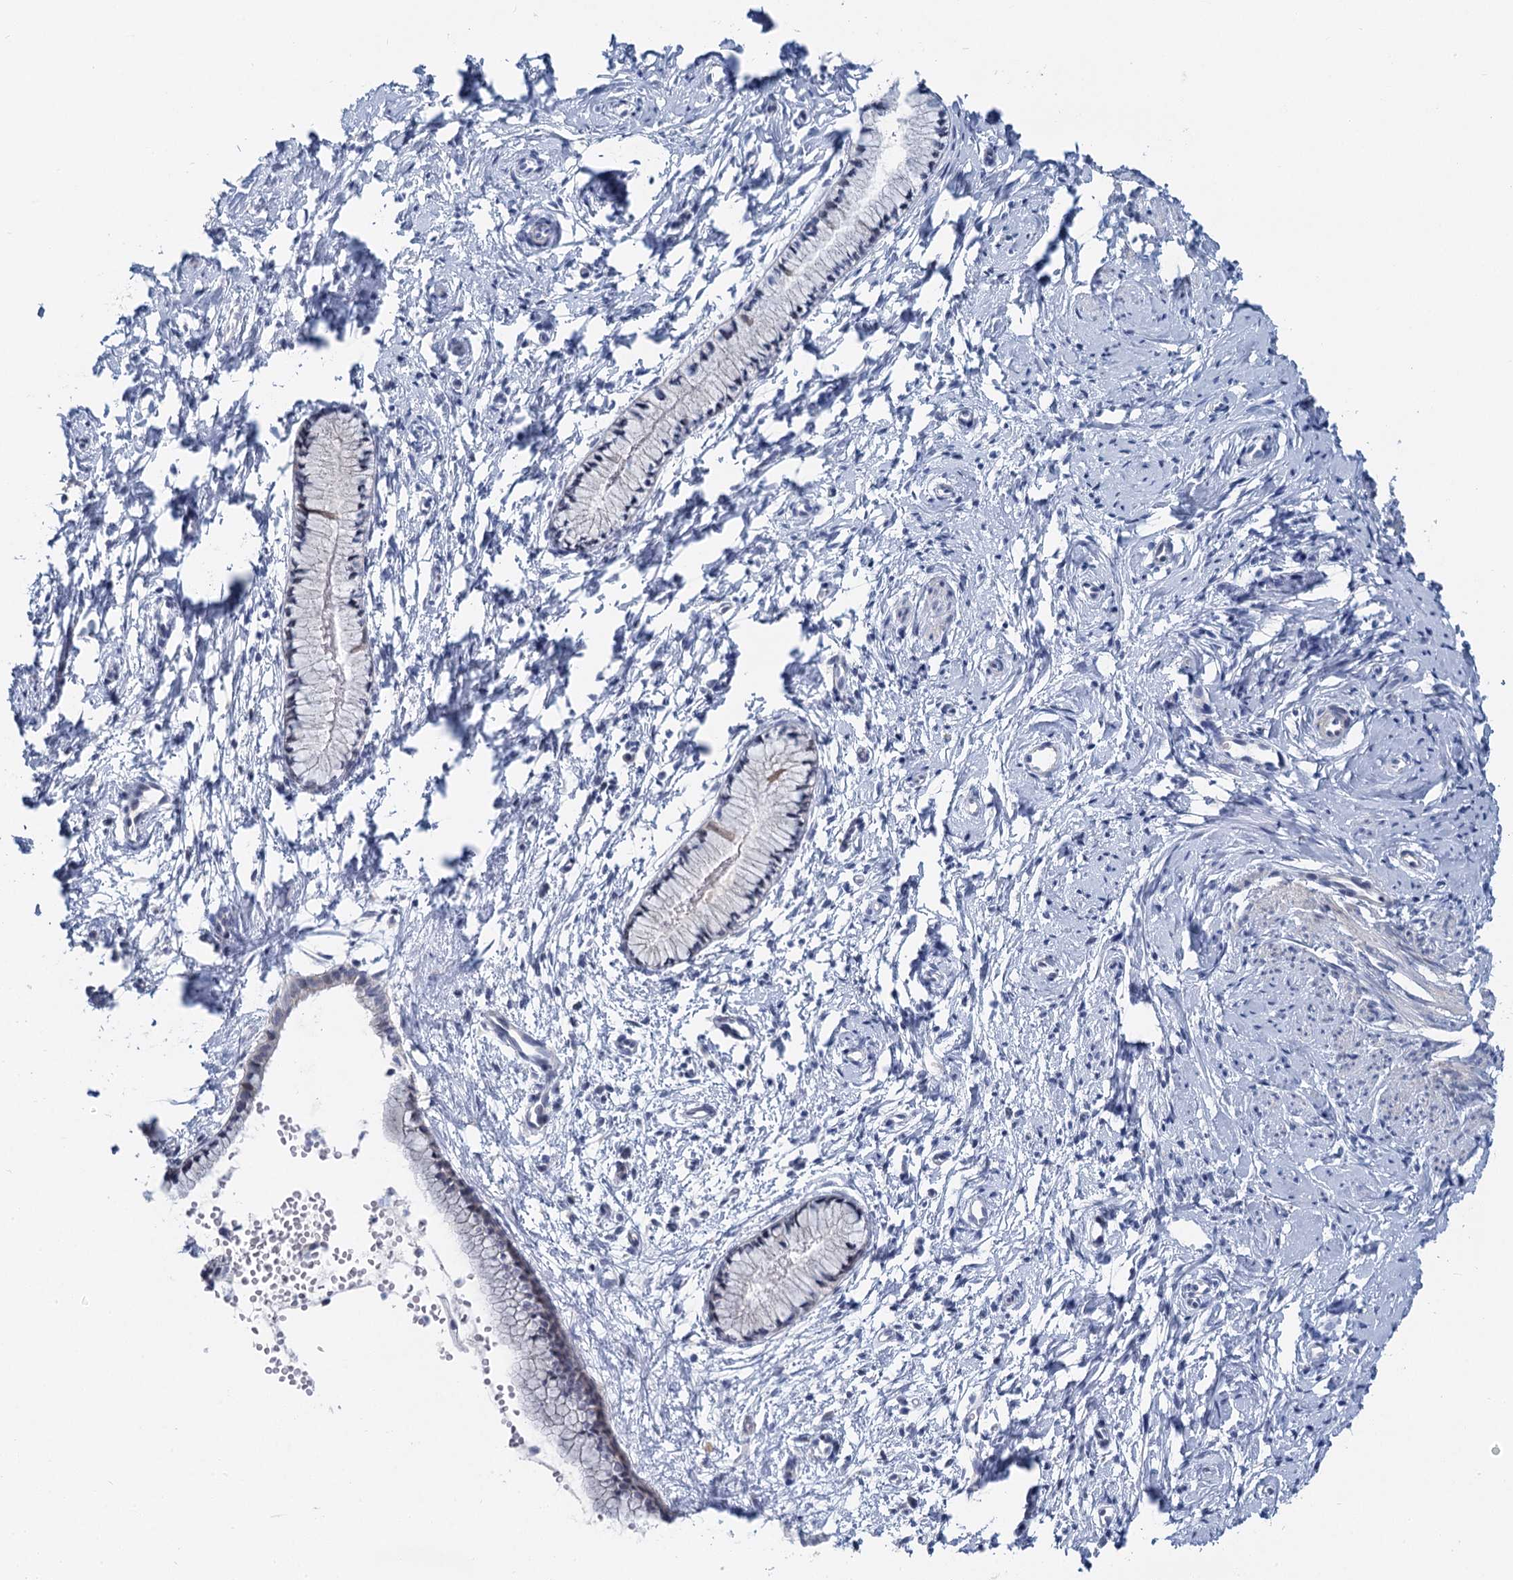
{"staining": {"intensity": "negative", "quantity": "none", "location": "none"}, "tissue": "cervix", "cell_type": "Glandular cells", "image_type": "normal", "snomed": [{"axis": "morphology", "description": "Normal tissue, NOS"}, {"axis": "topography", "description": "Cervix"}], "caption": "Immunohistochemistry (IHC) image of benign cervix: cervix stained with DAB demonstrates no significant protein positivity in glandular cells.", "gene": "ACRBP", "patient": {"sex": "female", "age": 57}}